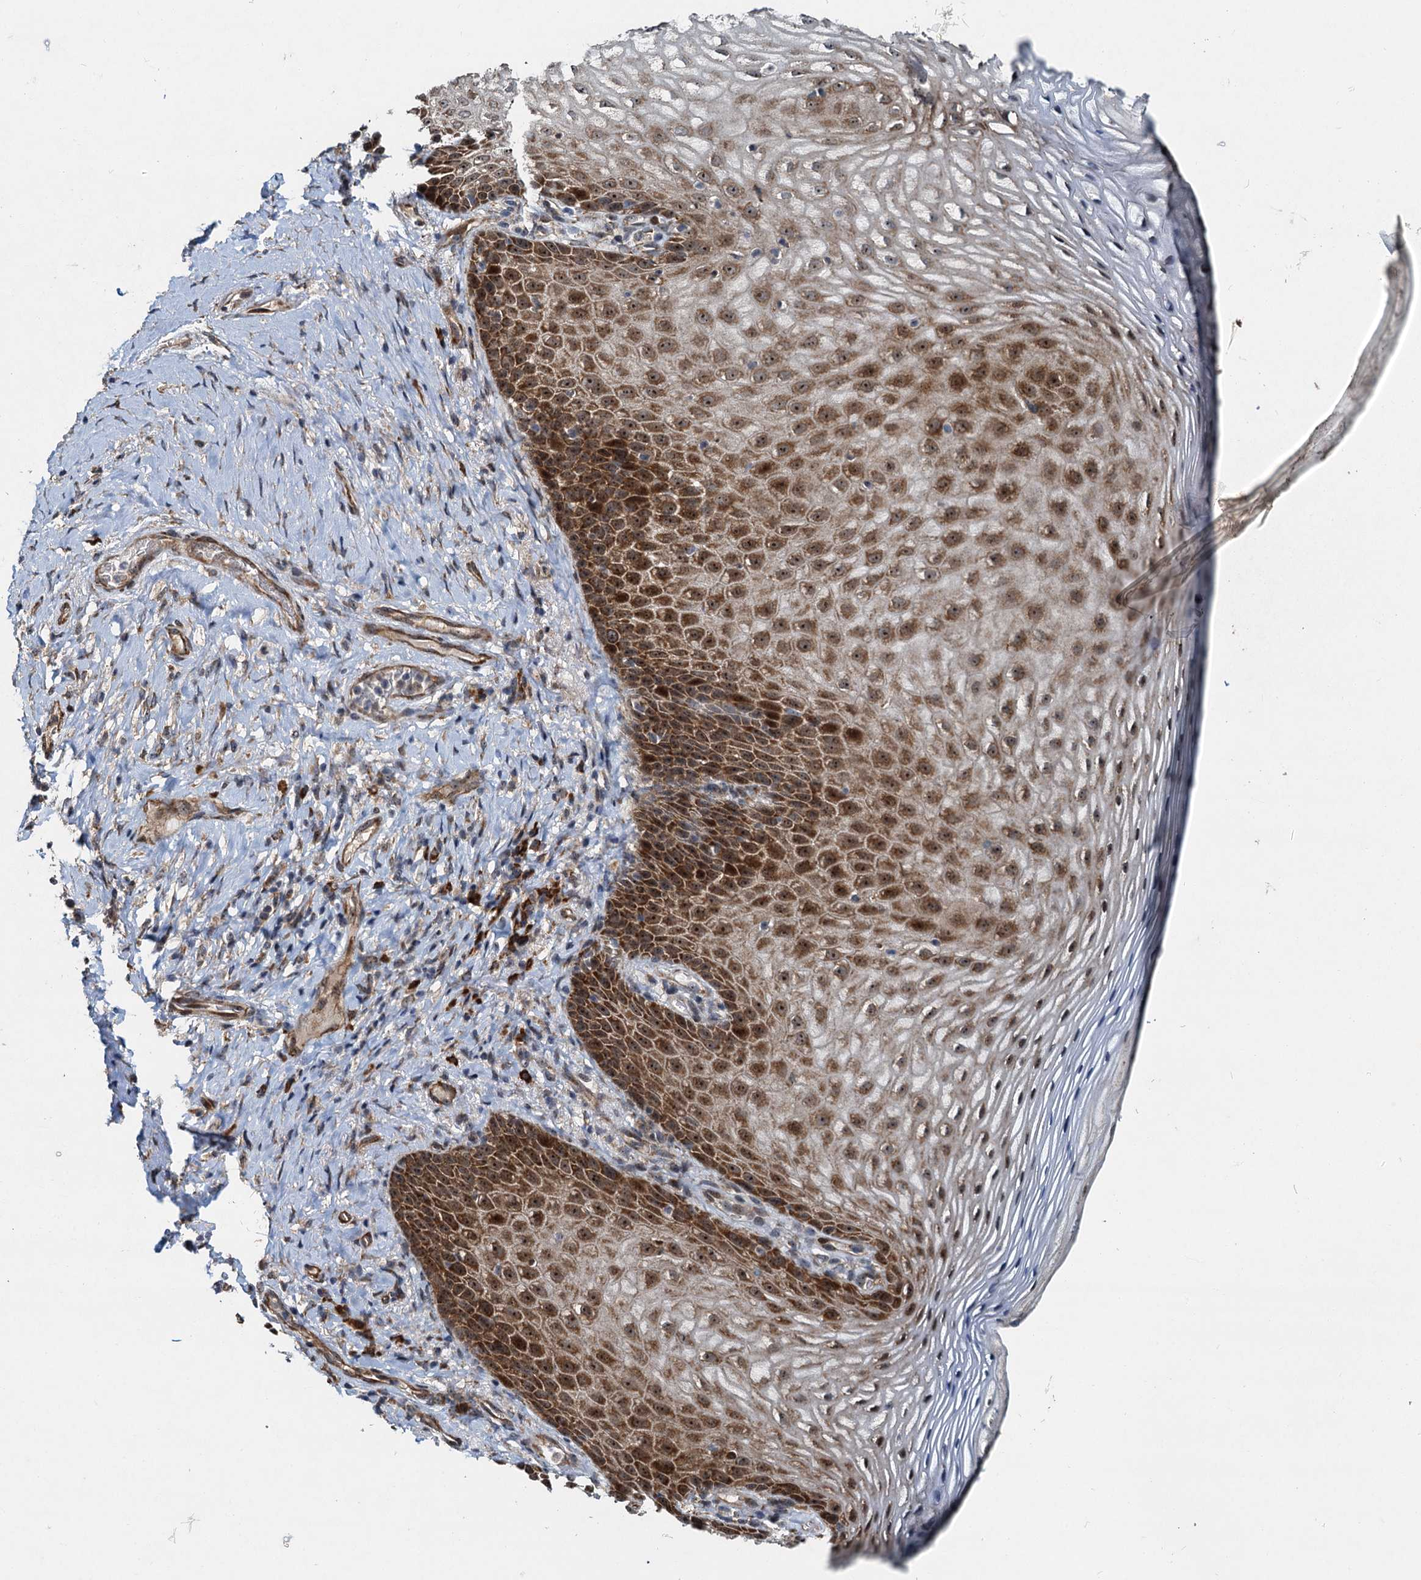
{"staining": {"intensity": "strong", "quantity": ">75%", "location": "cytoplasmic/membranous"}, "tissue": "vagina", "cell_type": "Squamous epithelial cells", "image_type": "normal", "snomed": [{"axis": "morphology", "description": "Normal tissue, NOS"}, {"axis": "topography", "description": "Vagina"}], "caption": "The micrograph exhibits staining of unremarkable vagina, revealing strong cytoplasmic/membranous protein staining (brown color) within squamous epithelial cells.", "gene": "DNAJC21", "patient": {"sex": "female", "age": 60}}